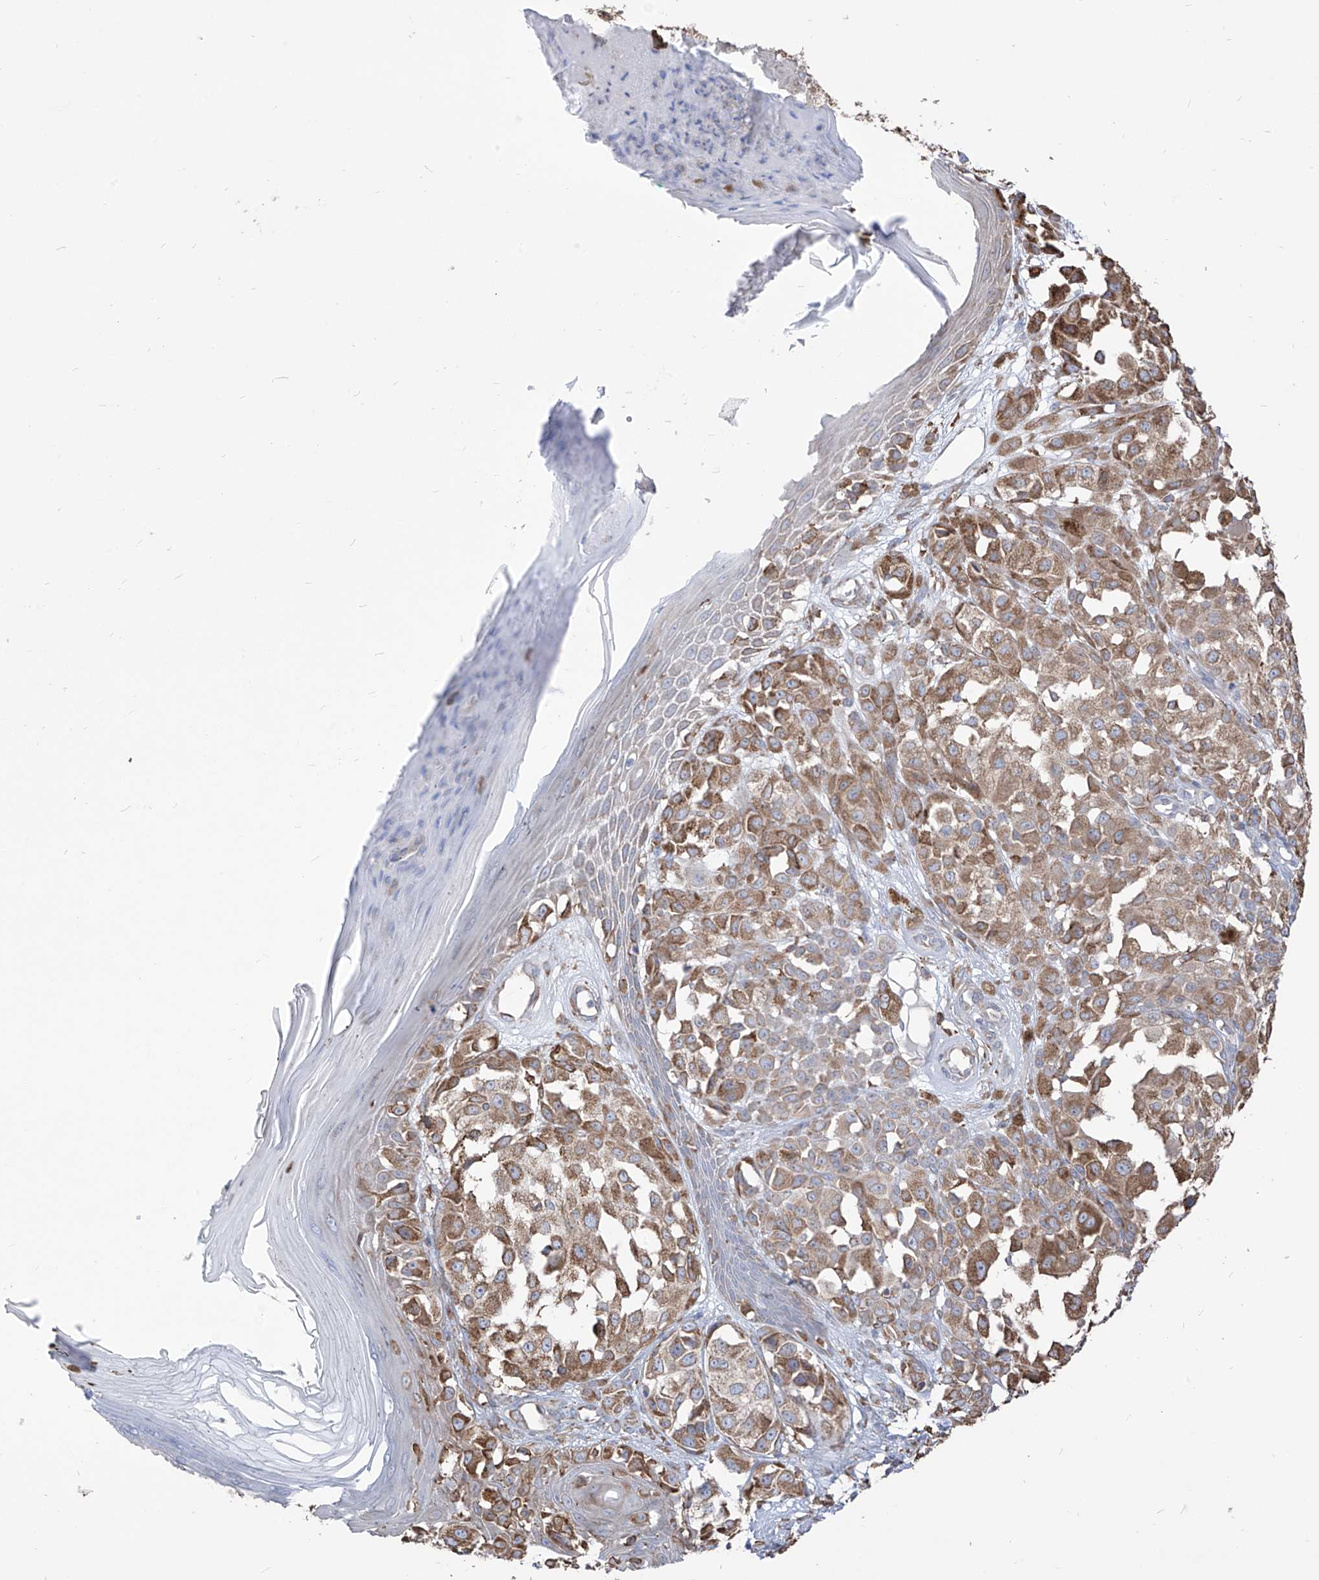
{"staining": {"intensity": "moderate", "quantity": ">75%", "location": "cytoplasmic/membranous"}, "tissue": "melanoma", "cell_type": "Tumor cells", "image_type": "cancer", "snomed": [{"axis": "morphology", "description": "Malignant melanoma, NOS"}, {"axis": "topography", "description": "Skin of leg"}], "caption": "Human malignant melanoma stained with a brown dye displays moderate cytoplasmic/membranous positive expression in approximately >75% of tumor cells.", "gene": "PDIA6", "patient": {"sex": "female", "age": 72}}